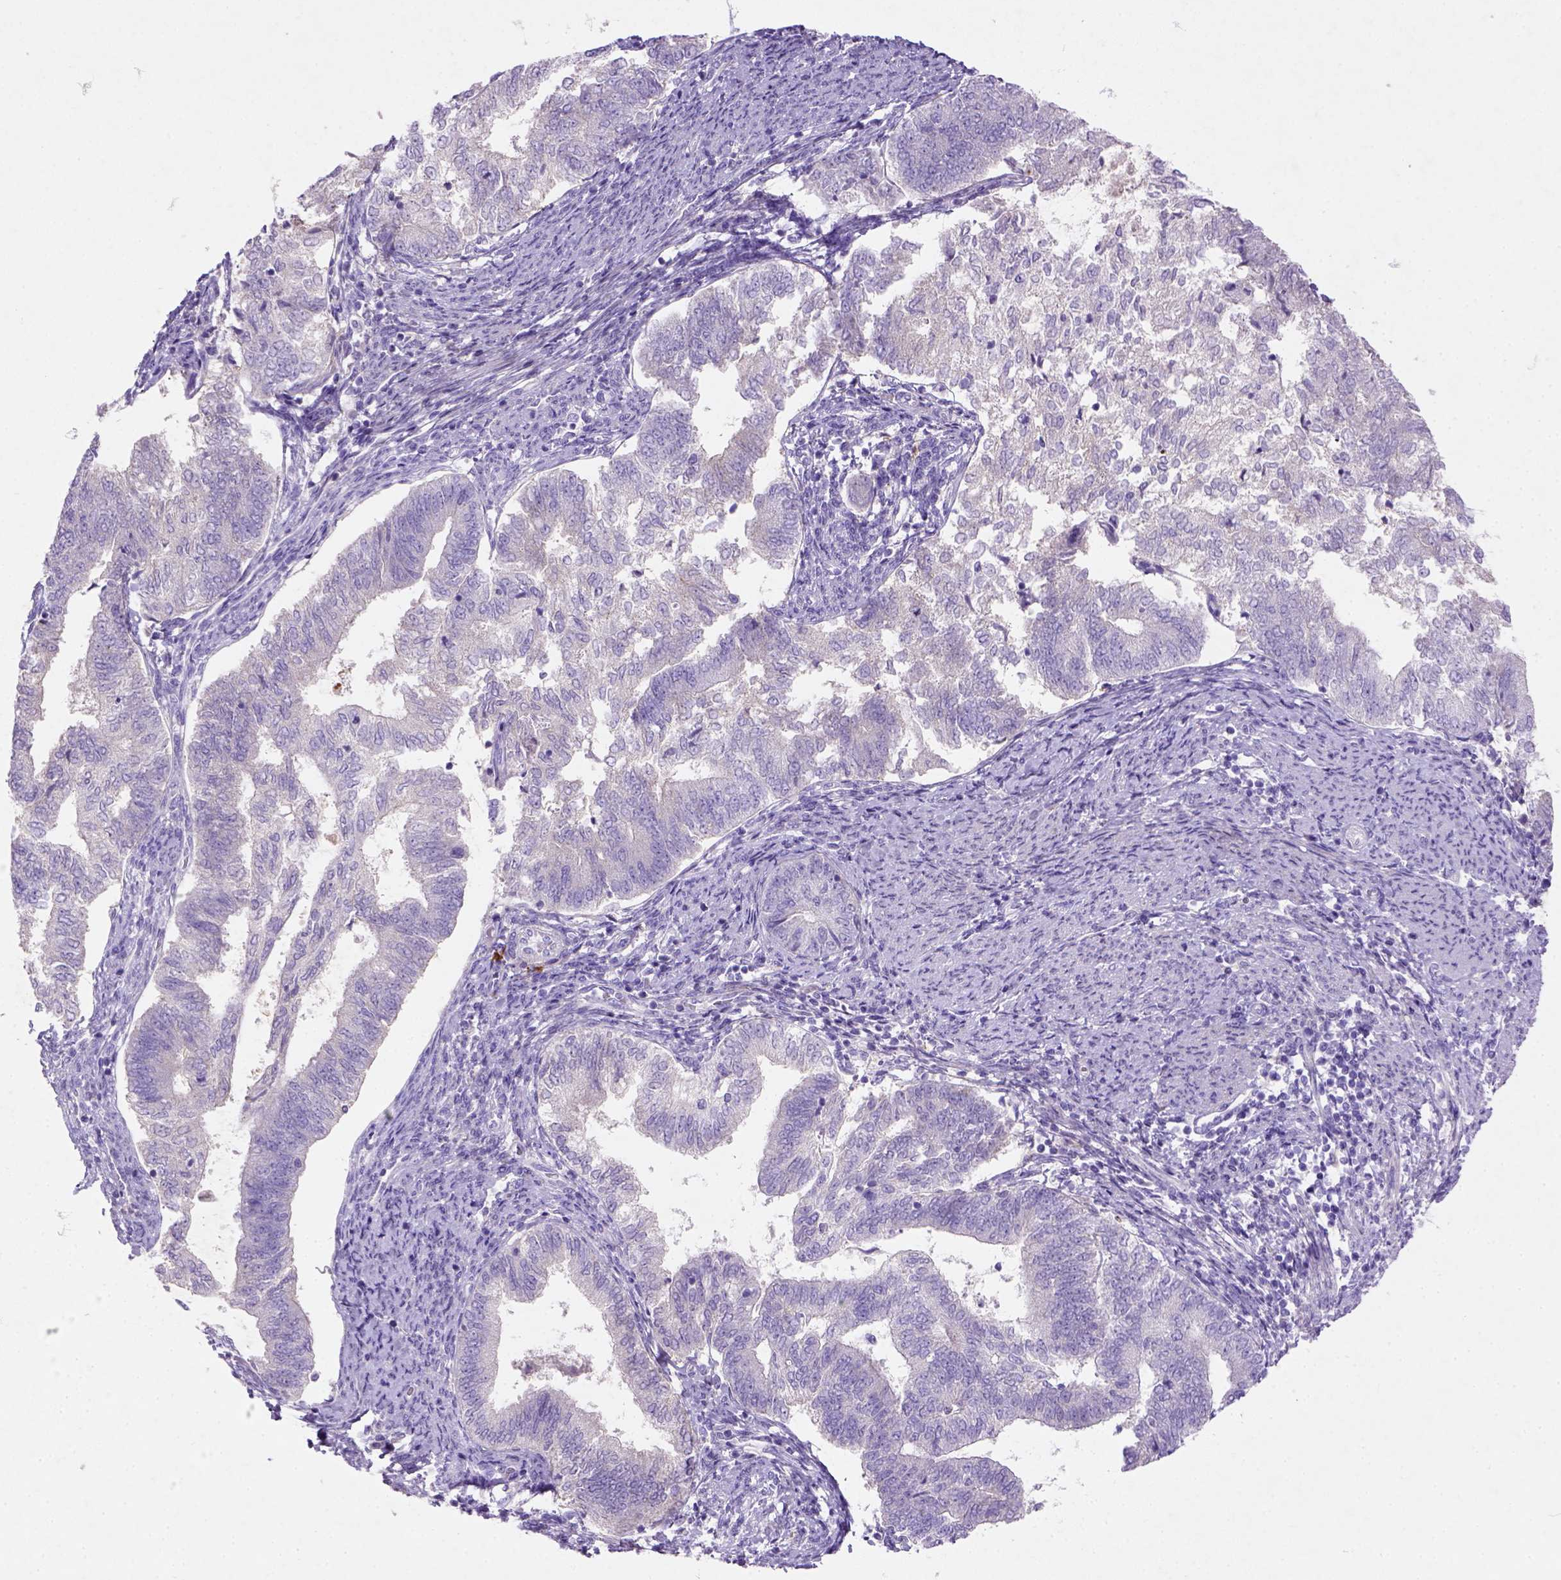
{"staining": {"intensity": "negative", "quantity": "none", "location": "none"}, "tissue": "endometrial cancer", "cell_type": "Tumor cells", "image_type": "cancer", "snomed": [{"axis": "morphology", "description": "Adenocarcinoma, NOS"}, {"axis": "topography", "description": "Endometrium"}], "caption": "Adenocarcinoma (endometrial) stained for a protein using immunohistochemistry exhibits no staining tumor cells.", "gene": "NUDT2", "patient": {"sex": "female", "age": 65}}